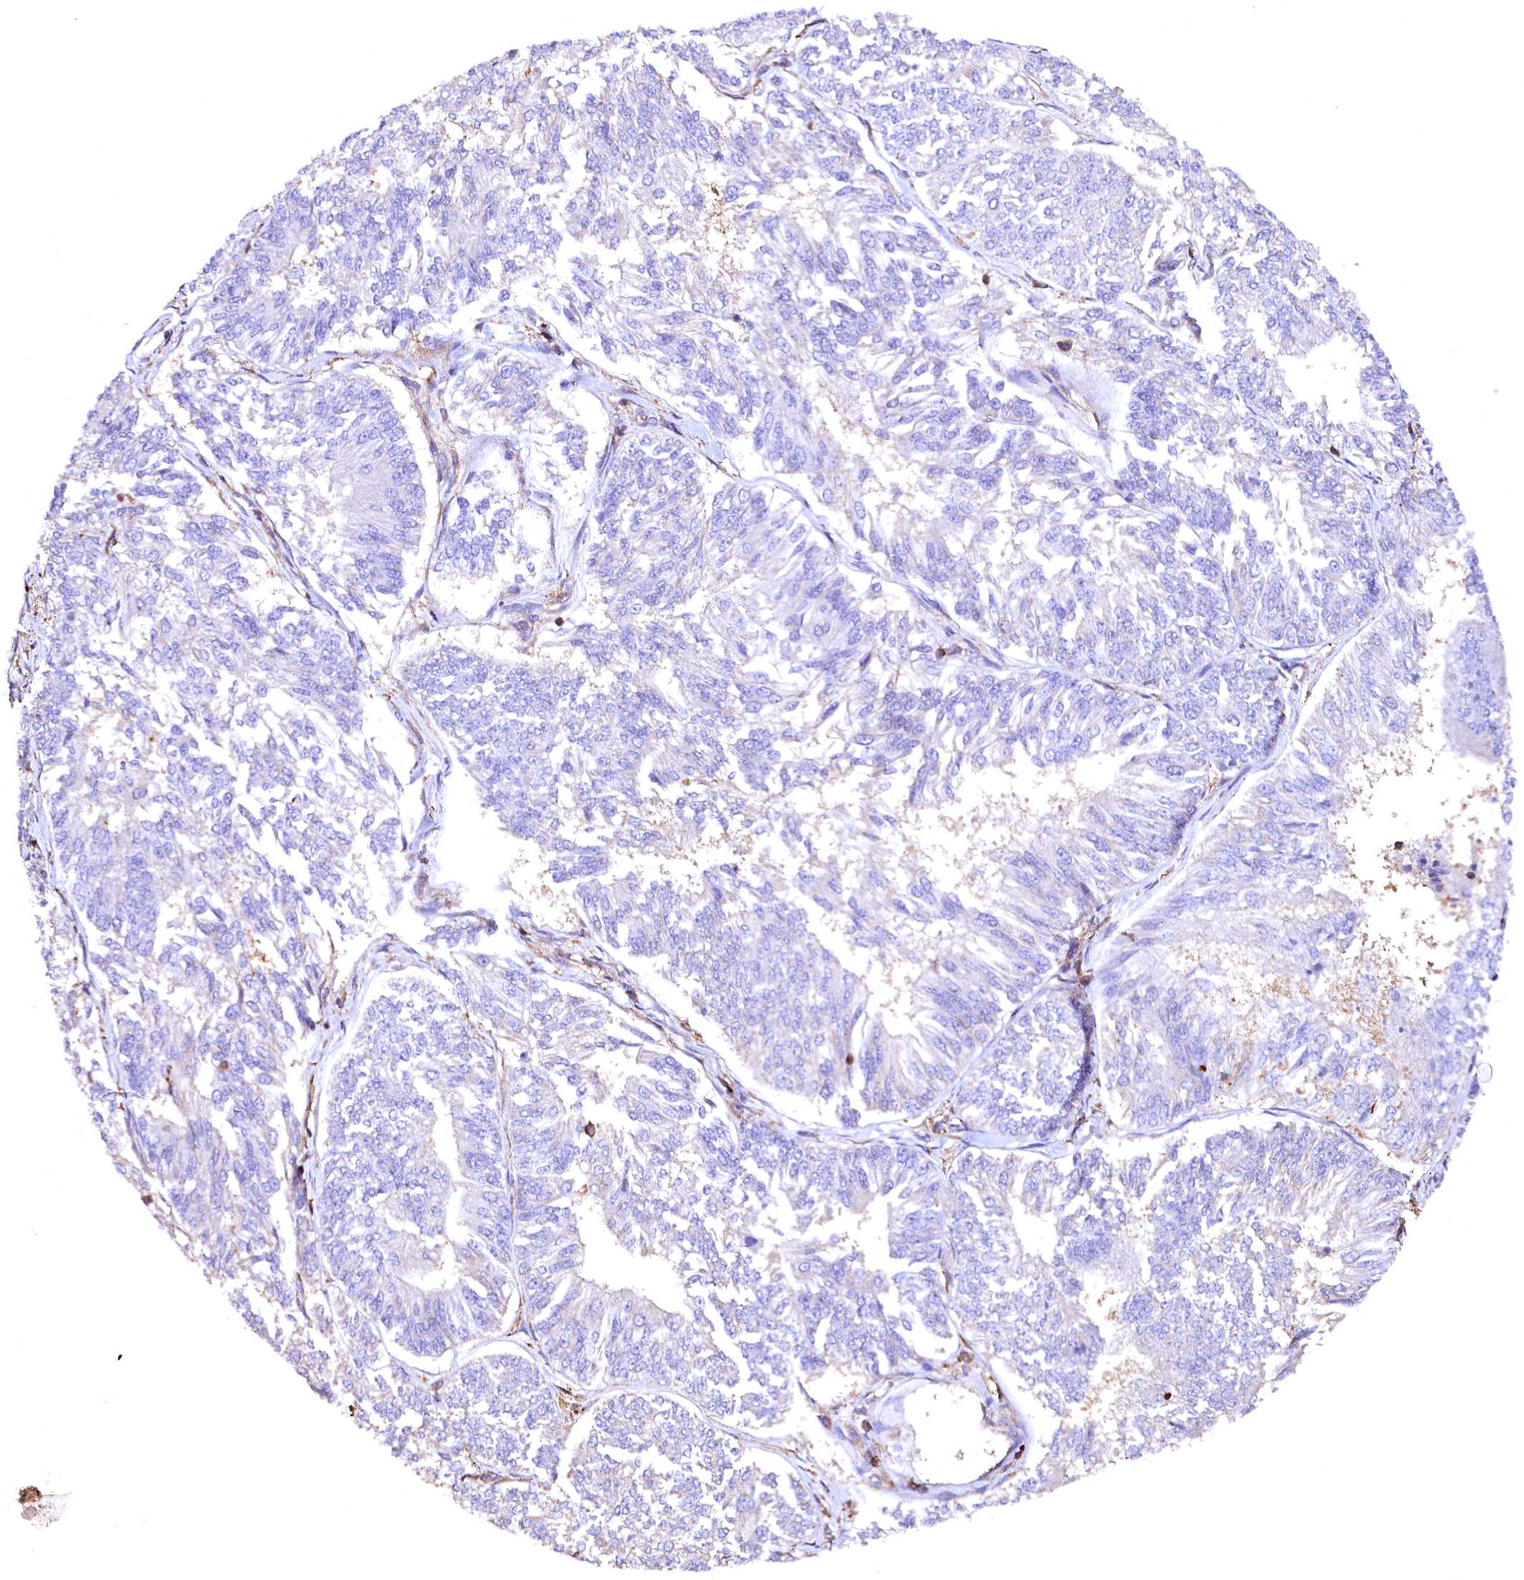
{"staining": {"intensity": "negative", "quantity": "none", "location": "none"}, "tissue": "endometrial cancer", "cell_type": "Tumor cells", "image_type": "cancer", "snomed": [{"axis": "morphology", "description": "Adenocarcinoma, NOS"}, {"axis": "topography", "description": "Endometrium"}], "caption": "IHC image of human adenocarcinoma (endometrial) stained for a protein (brown), which shows no positivity in tumor cells.", "gene": "RARS2", "patient": {"sex": "female", "age": 58}}